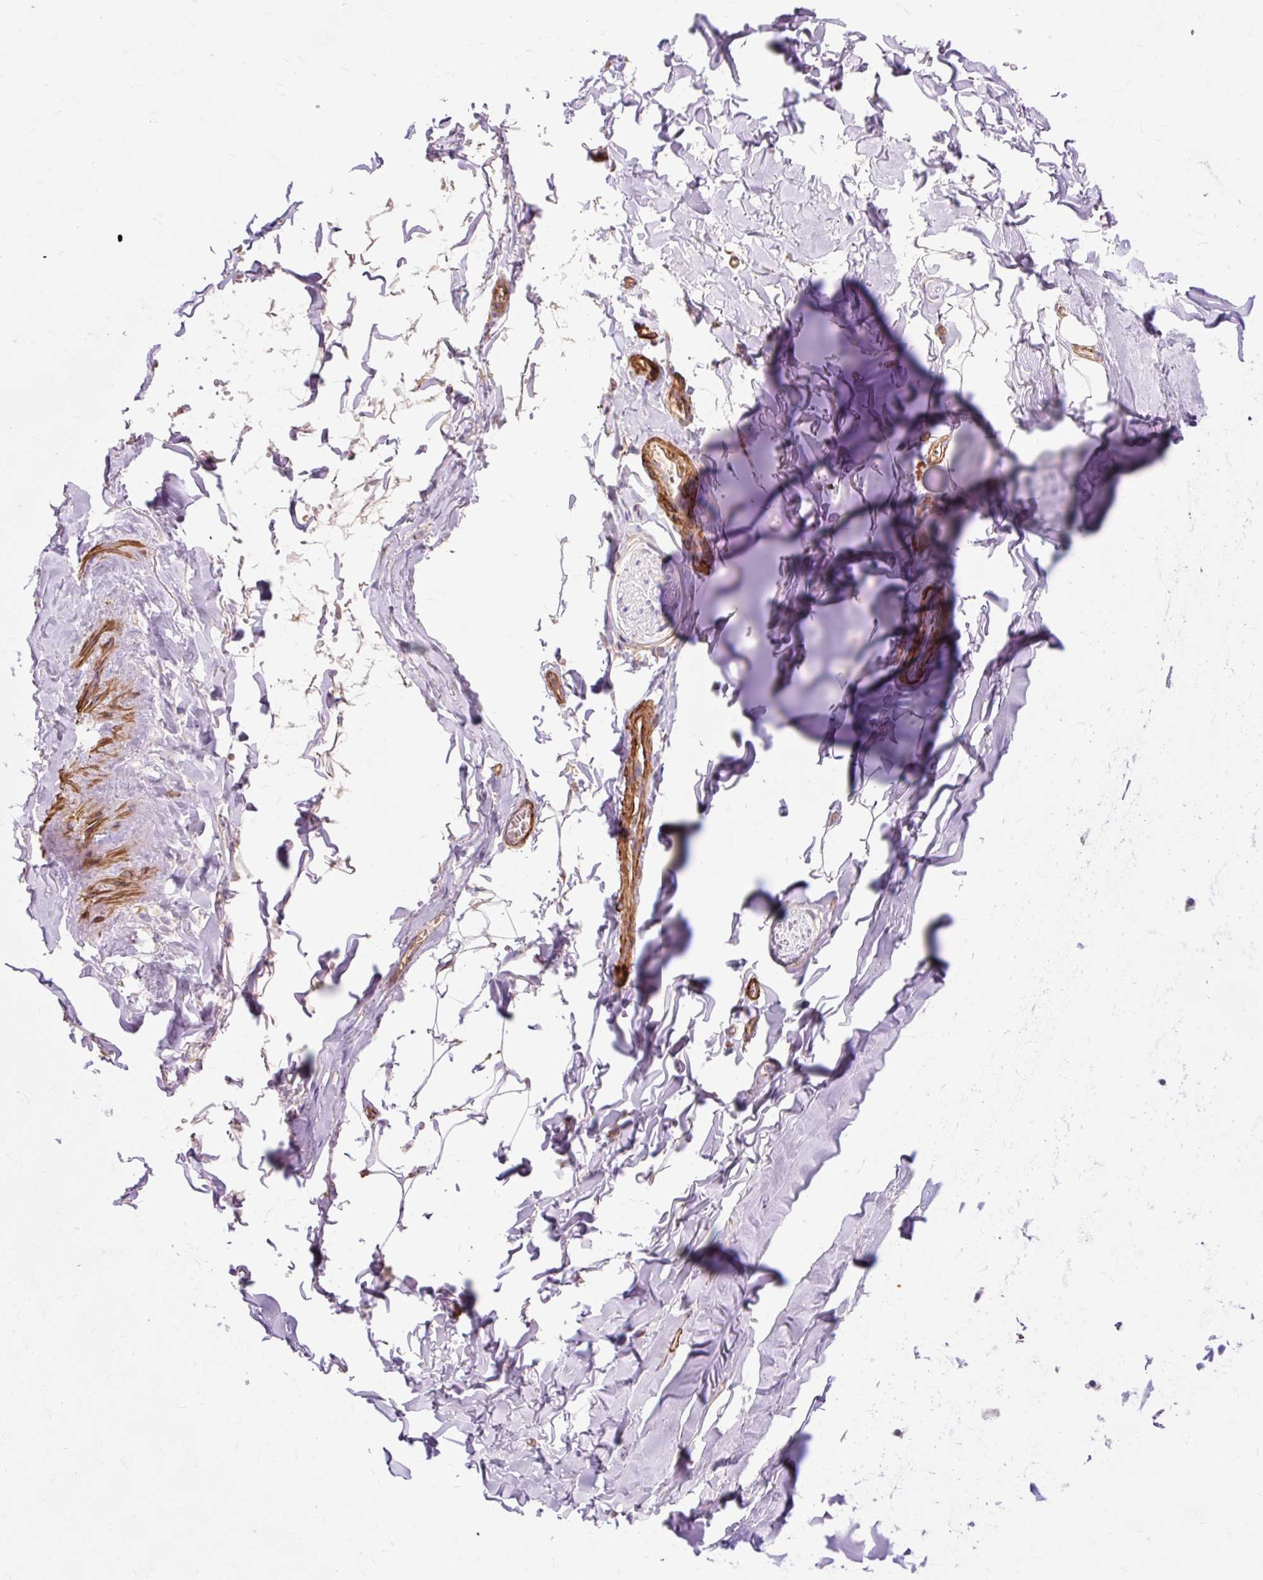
{"staining": {"intensity": "negative", "quantity": "none", "location": "none"}, "tissue": "adipose tissue", "cell_type": "Adipocytes", "image_type": "normal", "snomed": [{"axis": "morphology", "description": "Normal tissue, NOS"}, {"axis": "topography", "description": "Cartilage tissue"}, {"axis": "topography", "description": "Bronchus"}, {"axis": "topography", "description": "Peripheral nerve tissue"}], "caption": "This micrograph is of normal adipose tissue stained with immunohistochemistry to label a protein in brown with the nuclei are counter-stained blue. There is no positivity in adipocytes.", "gene": "TBC1D2B", "patient": {"sex": "female", "age": 59}}